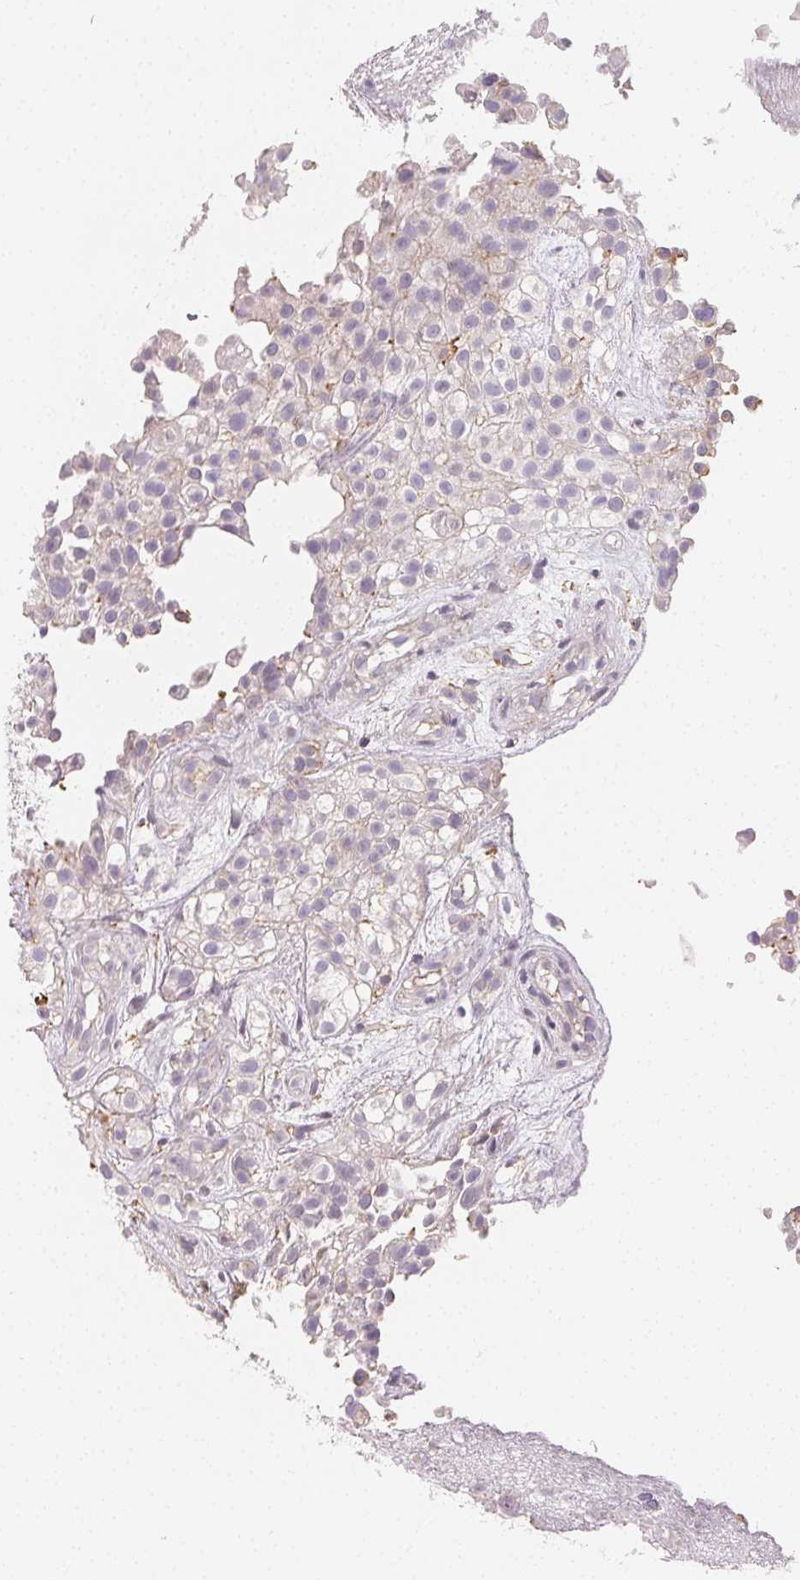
{"staining": {"intensity": "weak", "quantity": "<25%", "location": "cytoplasmic/membranous"}, "tissue": "urothelial cancer", "cell_type": "Tumor cells", "image_type": "cancer", "snomed": [{"axis": "morphology", "description": "Urothelial carcinoma, High grade"}, {"axis": "topography", "description": "Urinary bladder"}], "caption": "This is an immunohistochemistry (IHC) image of human high-grade urothelial carcinoma. There is no staining in tumor cells.", "gene": "LRRC23", "patient": {"sex": "male", "age": 56}}